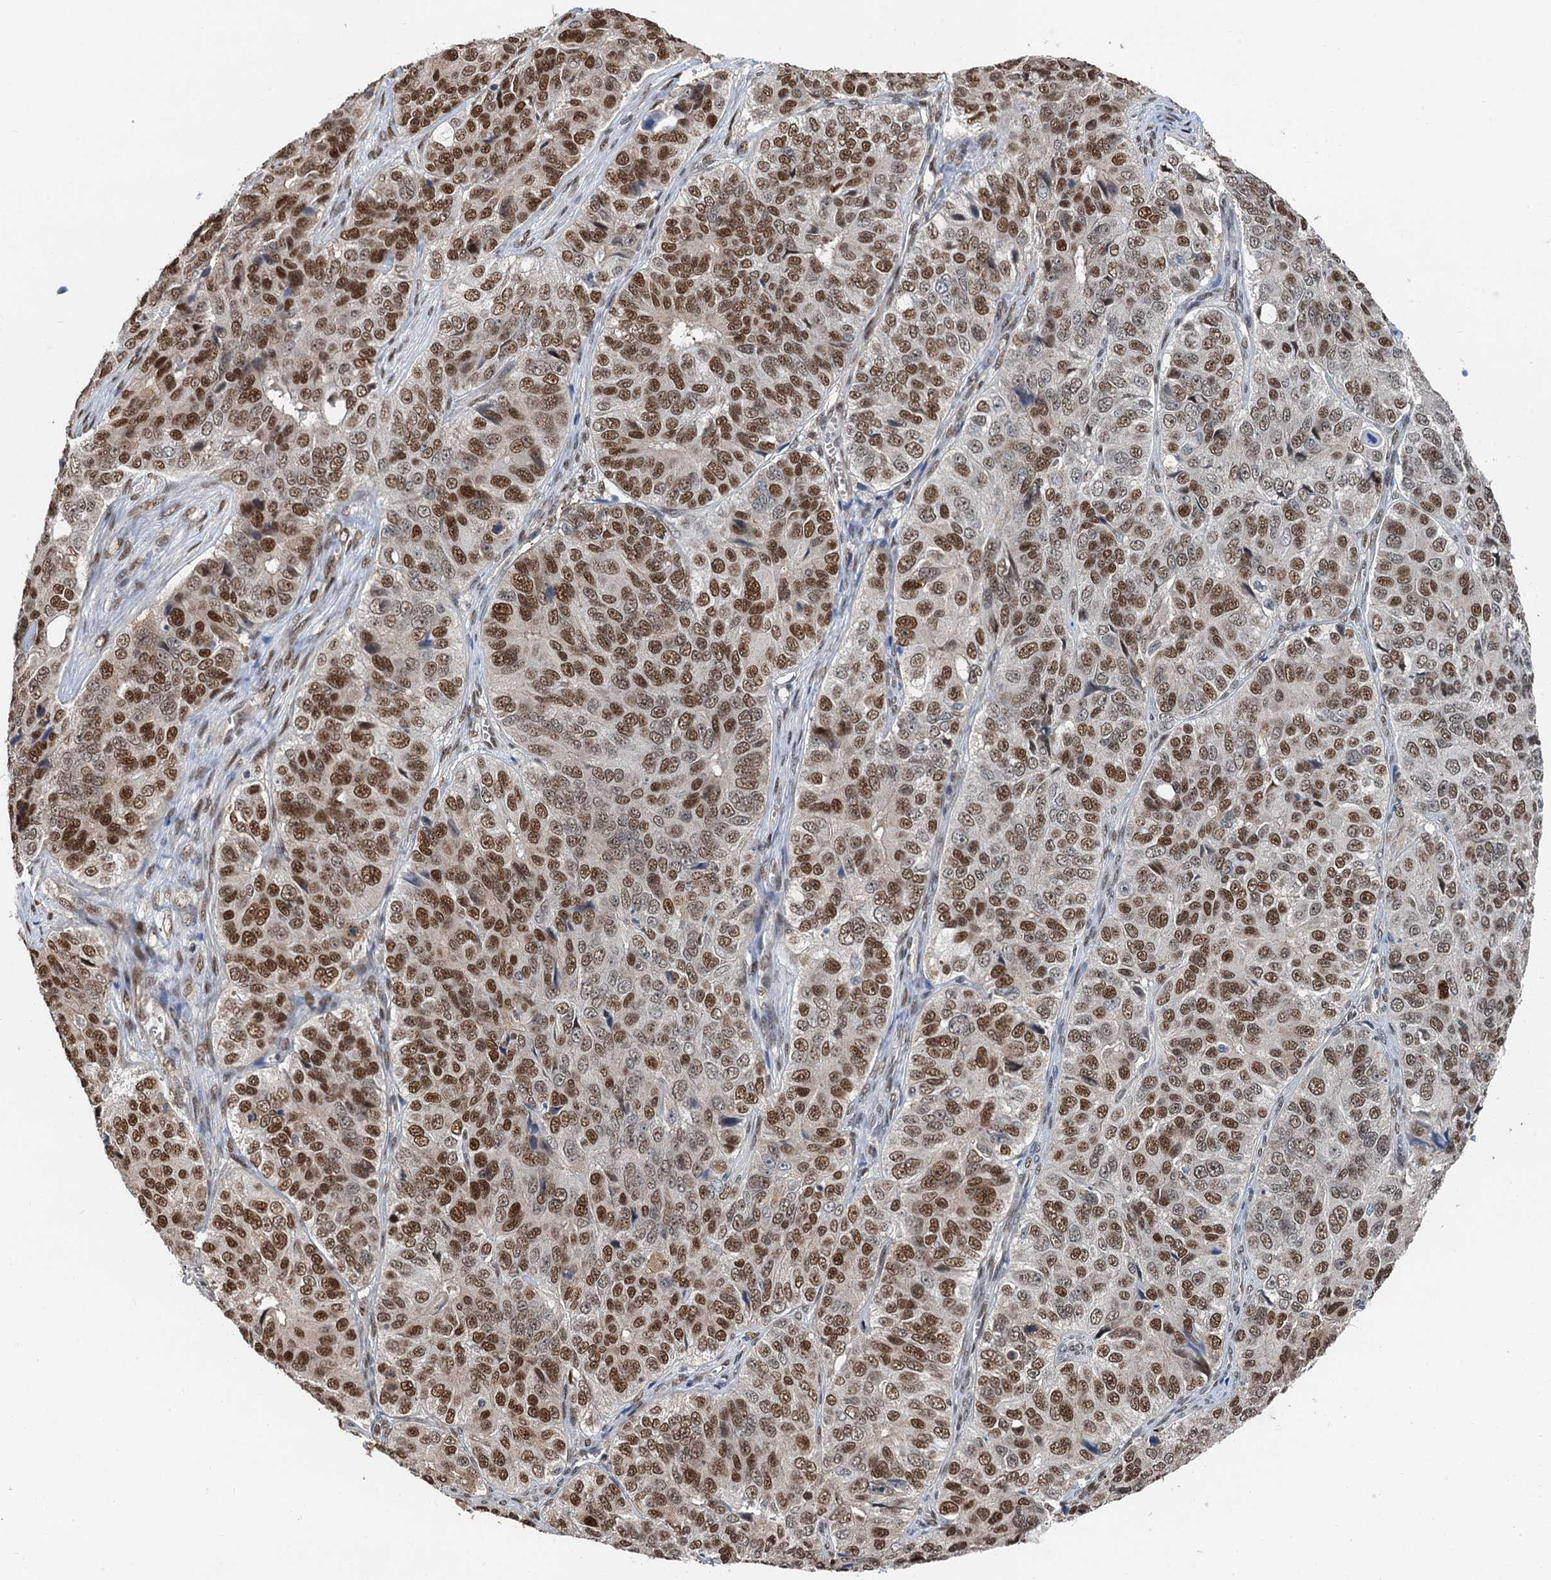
{"staining": {"intensity": "moderate", "quantity": ">75%", "location": "nuclear"}, "tissue": "ovarian cancer", "cell_type": "Tumor cells", "image_type": "cancer", "snomed": [{"axis": "morphology", "description": "Carcinoma, endometroid"}, {"axis": "topography", "description": "Ovary"}], "caption": "This is an image of immunohistochemistry staining of ovarian cancer (endometroid carcinoma), which shows moderate expression in the nuclear of tumor cells.", "gene": "CFDP1", "patient": {"sex": "female", "age": 51}}